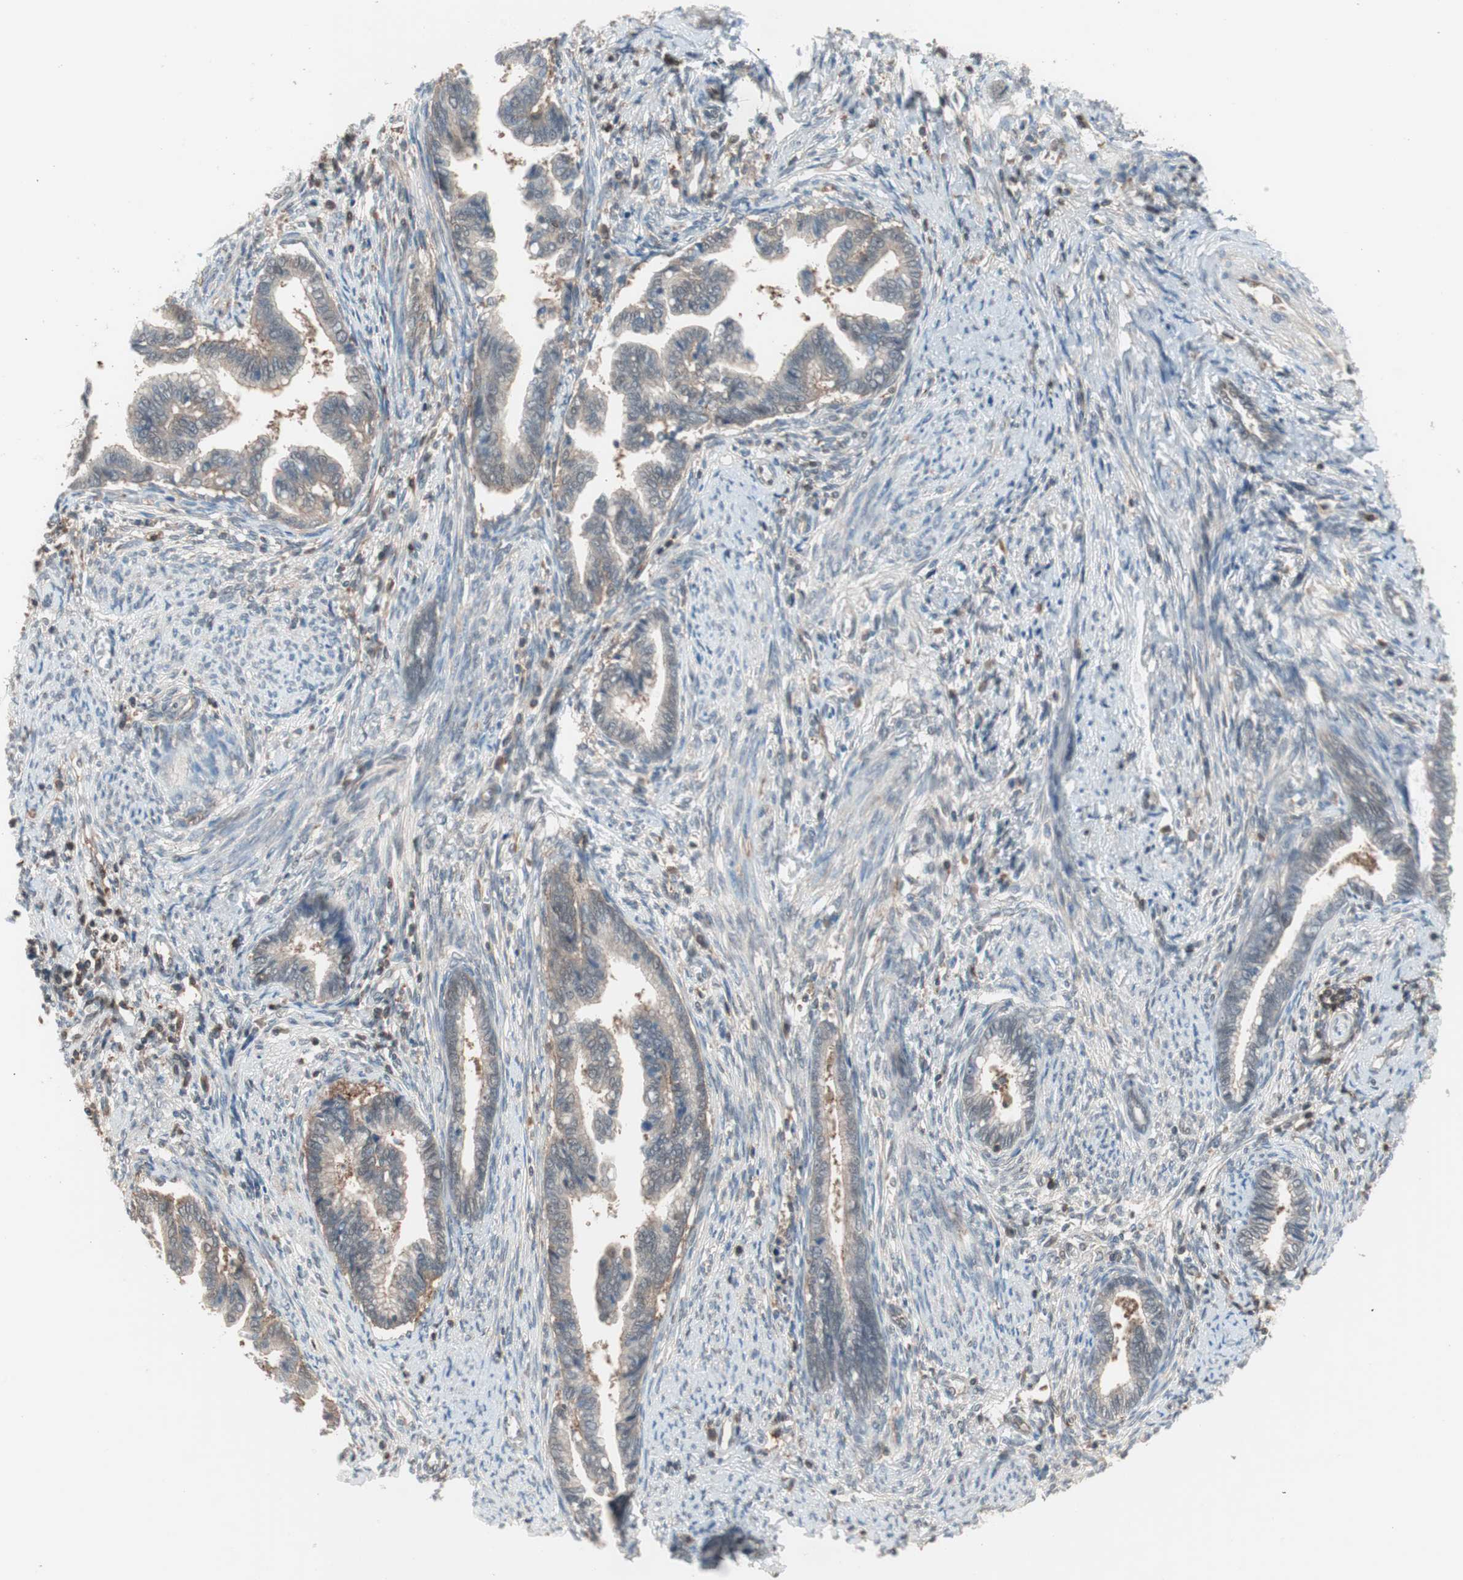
{"staining": {"intensity": "weak", "quantity": "25%-75%", "location": "cytoplasmic/membranous"}, "tissue": "cervical cancer", "cell_type": "Tumor cells", "image_type": "cancer", "snomed": [{"axis": "morphology", "description": "Adenocarcinoma, NOS"}, {"axis": "topography", "description": "Cervix"}], "caption": "An immunohistochemistry (IHC) histopathology image of tumor tissue is shown. Protein staining in brown highlights weak cytoplasmic/membranous positivity in cervical adenocarcinoma within tumor cells. (IHC, brightfield microscopy, high magnification).", "gene": "GALT", "patient": {"sex": "female", "age": 44}}